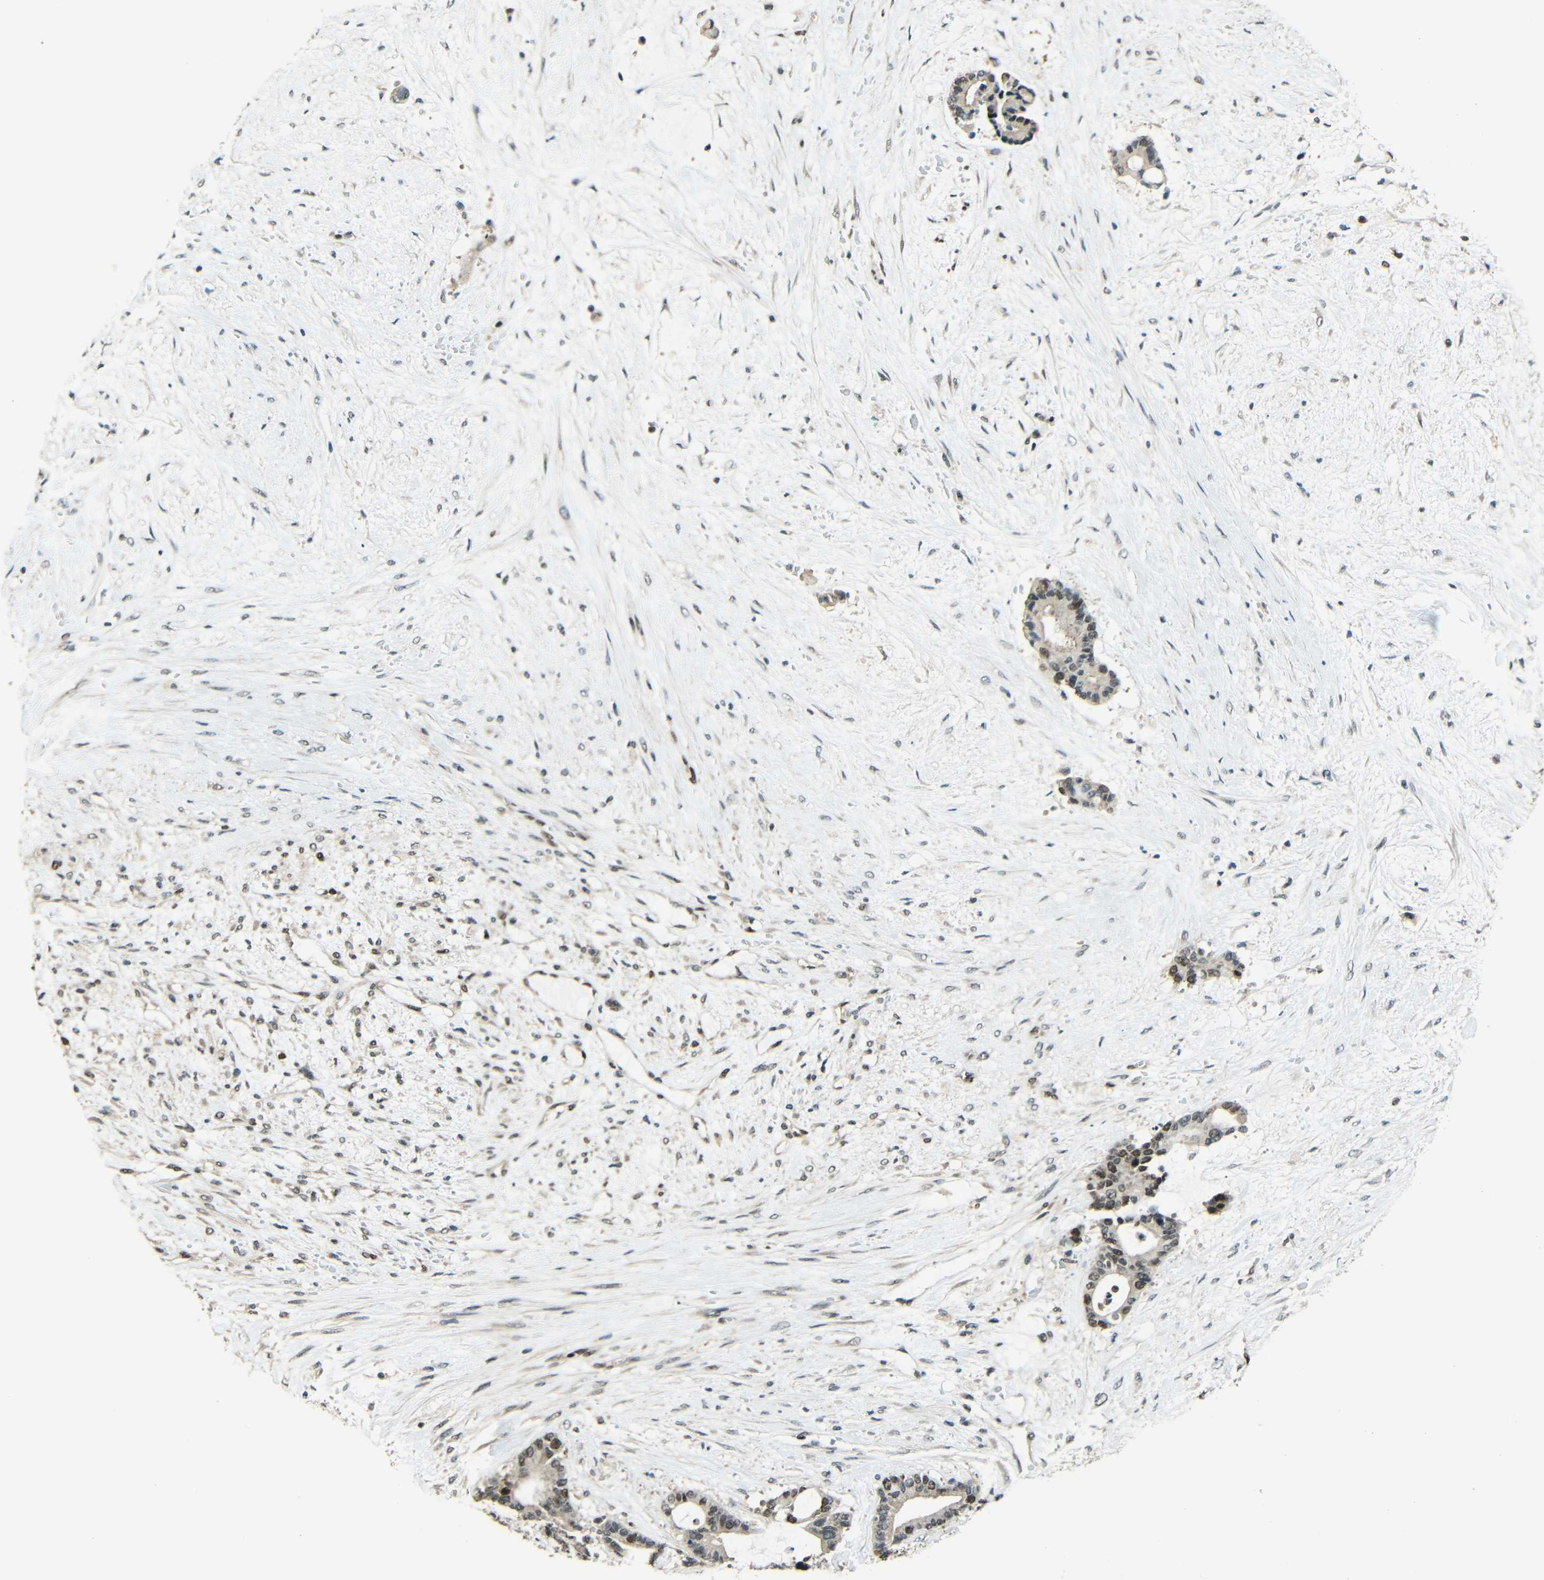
{"staining": {"intensity": "moderate", "quantity": ">75%", "location": "cytoplasmic/membranous,nuclear"}, "tissue": "liver cancer", "cell_type": "Tumor cells", "image_type": "cancer", "snomed": [{"axis": "morphology", "description": "Normal tissue, NOS"}, {"axis": "morphology", "description": "Cholangiocarcinoma"}, {"axis": "topography", "description": "Liver"}, {"axis": "topography", "description": "Peripheral nerve tissue"}], "caption": "Immunohistochemical staining of liver cholangiocarcinoma shows moderate cytoplasmic/membranous and nuclear protein positivity in about >75% of tumor cells.", "gene": "PSIP1", "patient": {"sex": "female", "age": 73}}